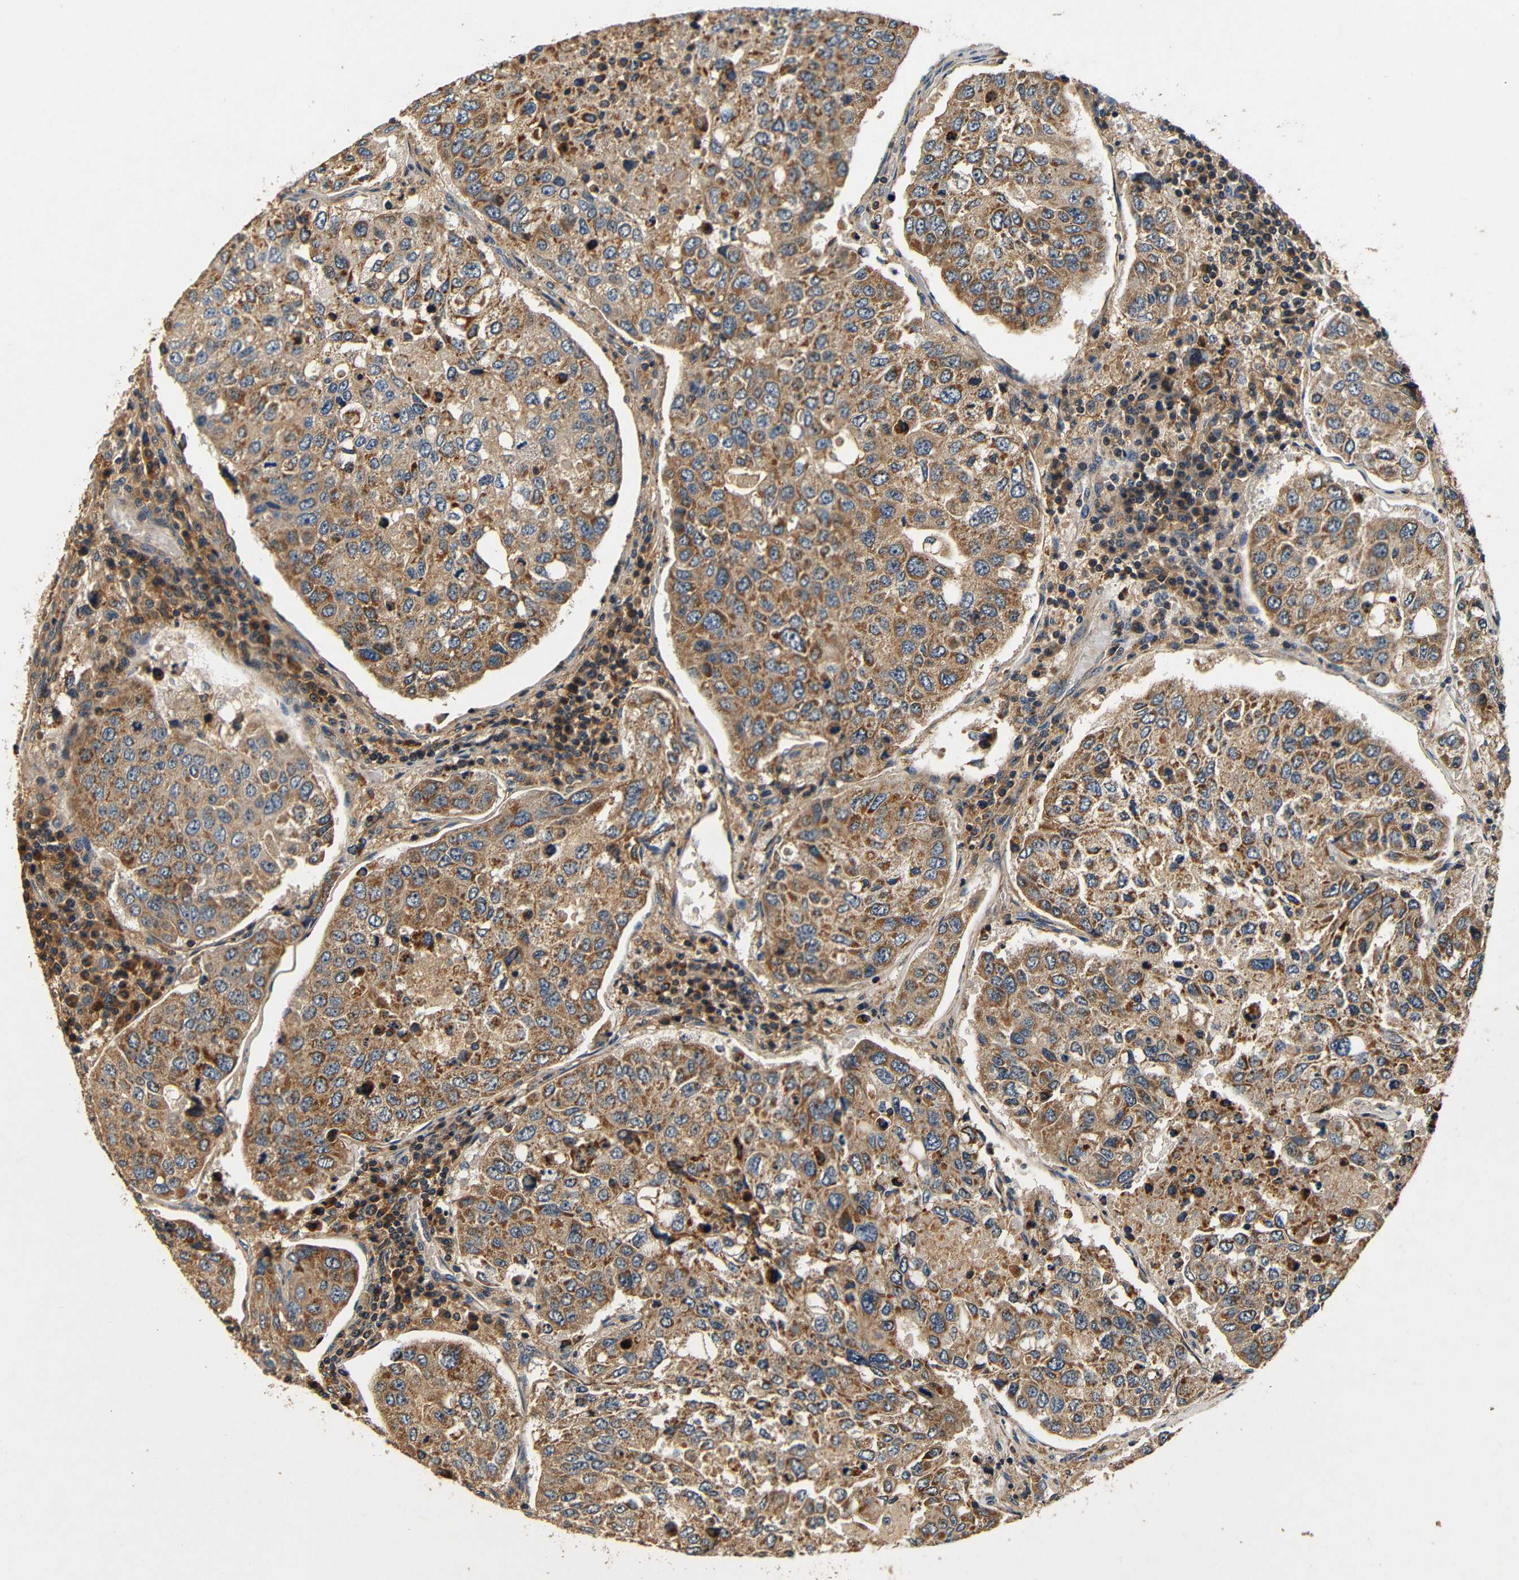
{"staining": {"intensity": "moderate", "quantity": ">75%", "location": "cytoplasmic/membranous"}, "tissue": "urothelial cancer", "cell_type": "Tumor cells", "image_type": "cancer", "snomed": [{"axis": "morphology", "description": "Urothelial carcinoma, High grade"}, {"axis": "topography", "description": "Lymph node"}, {"axis": "topography", "description": "Urinary bladder"}], "caption": "Urothelial cancer was stained to show a protein in brown. There is medium levels of moderate cytoplasmic/membranous staining in about >75% of tumor cells.", "gene": "MTX1", "patient": {"sex": "male", "age": 51}}